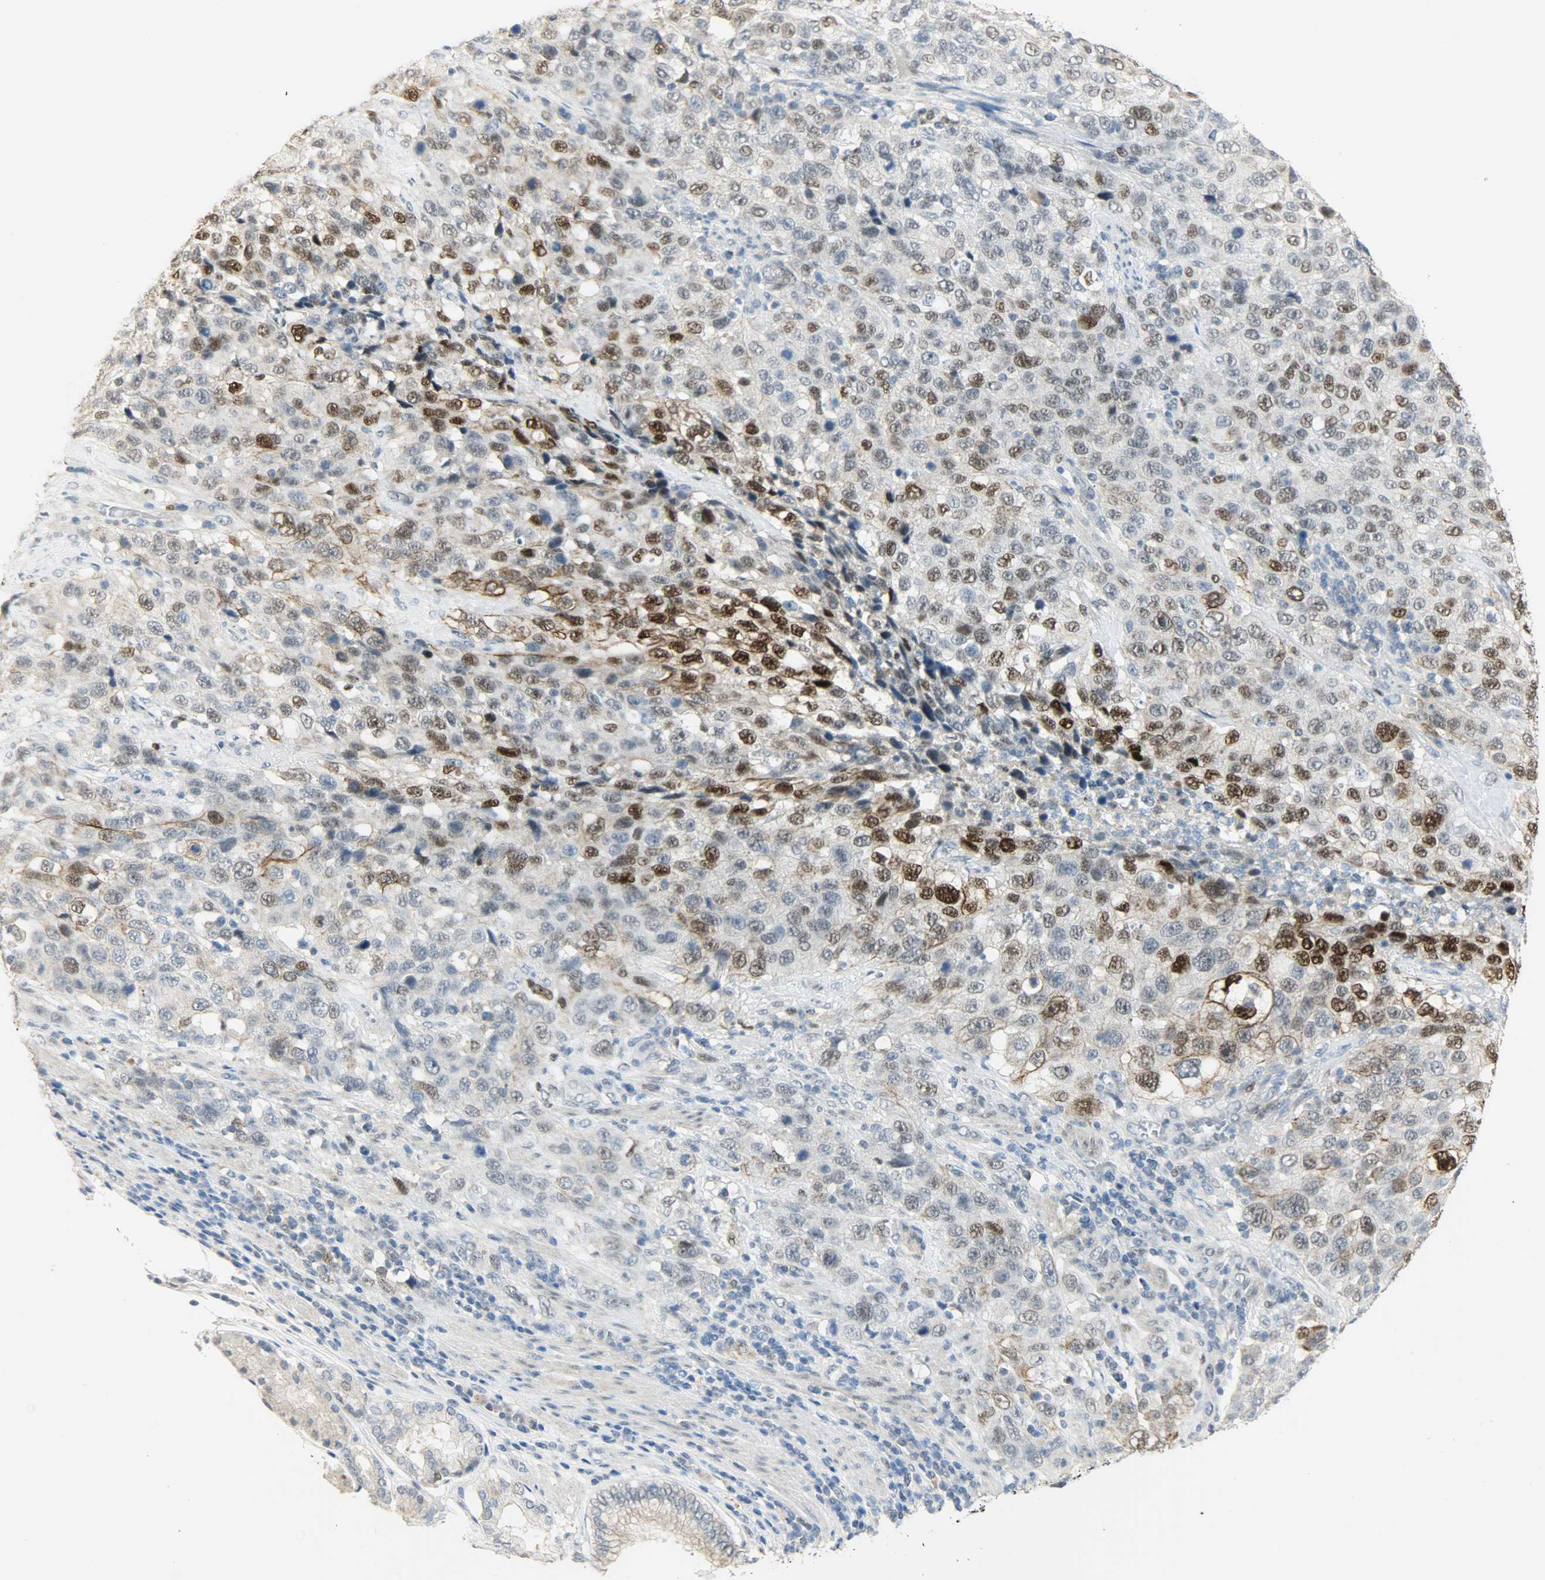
{"staining": {"intensity": "strong", "quantity": "25%-75%", "location": "nuclear"}, "tissue": "stomach cancer", "cell_type": "Tumor cells", "image_type": "cancer", "snomed": [{"axis": "morphology", "description": "Normal tissue, NOS"}, {"axis": "morphology", "description": "Adenocarcinoma, NOS"}, {"axis": "topography", "description": "Stomach"}], "caption": "This photomicrograph reveals stomach cancer stained with IHC to label a protein in brown. The nuclear of tumor cells show strong positivity for the protein. Nuclei are counter-stained blue.", "gene": "PPARG", "patient": {"sex": "male", "age": 48}}